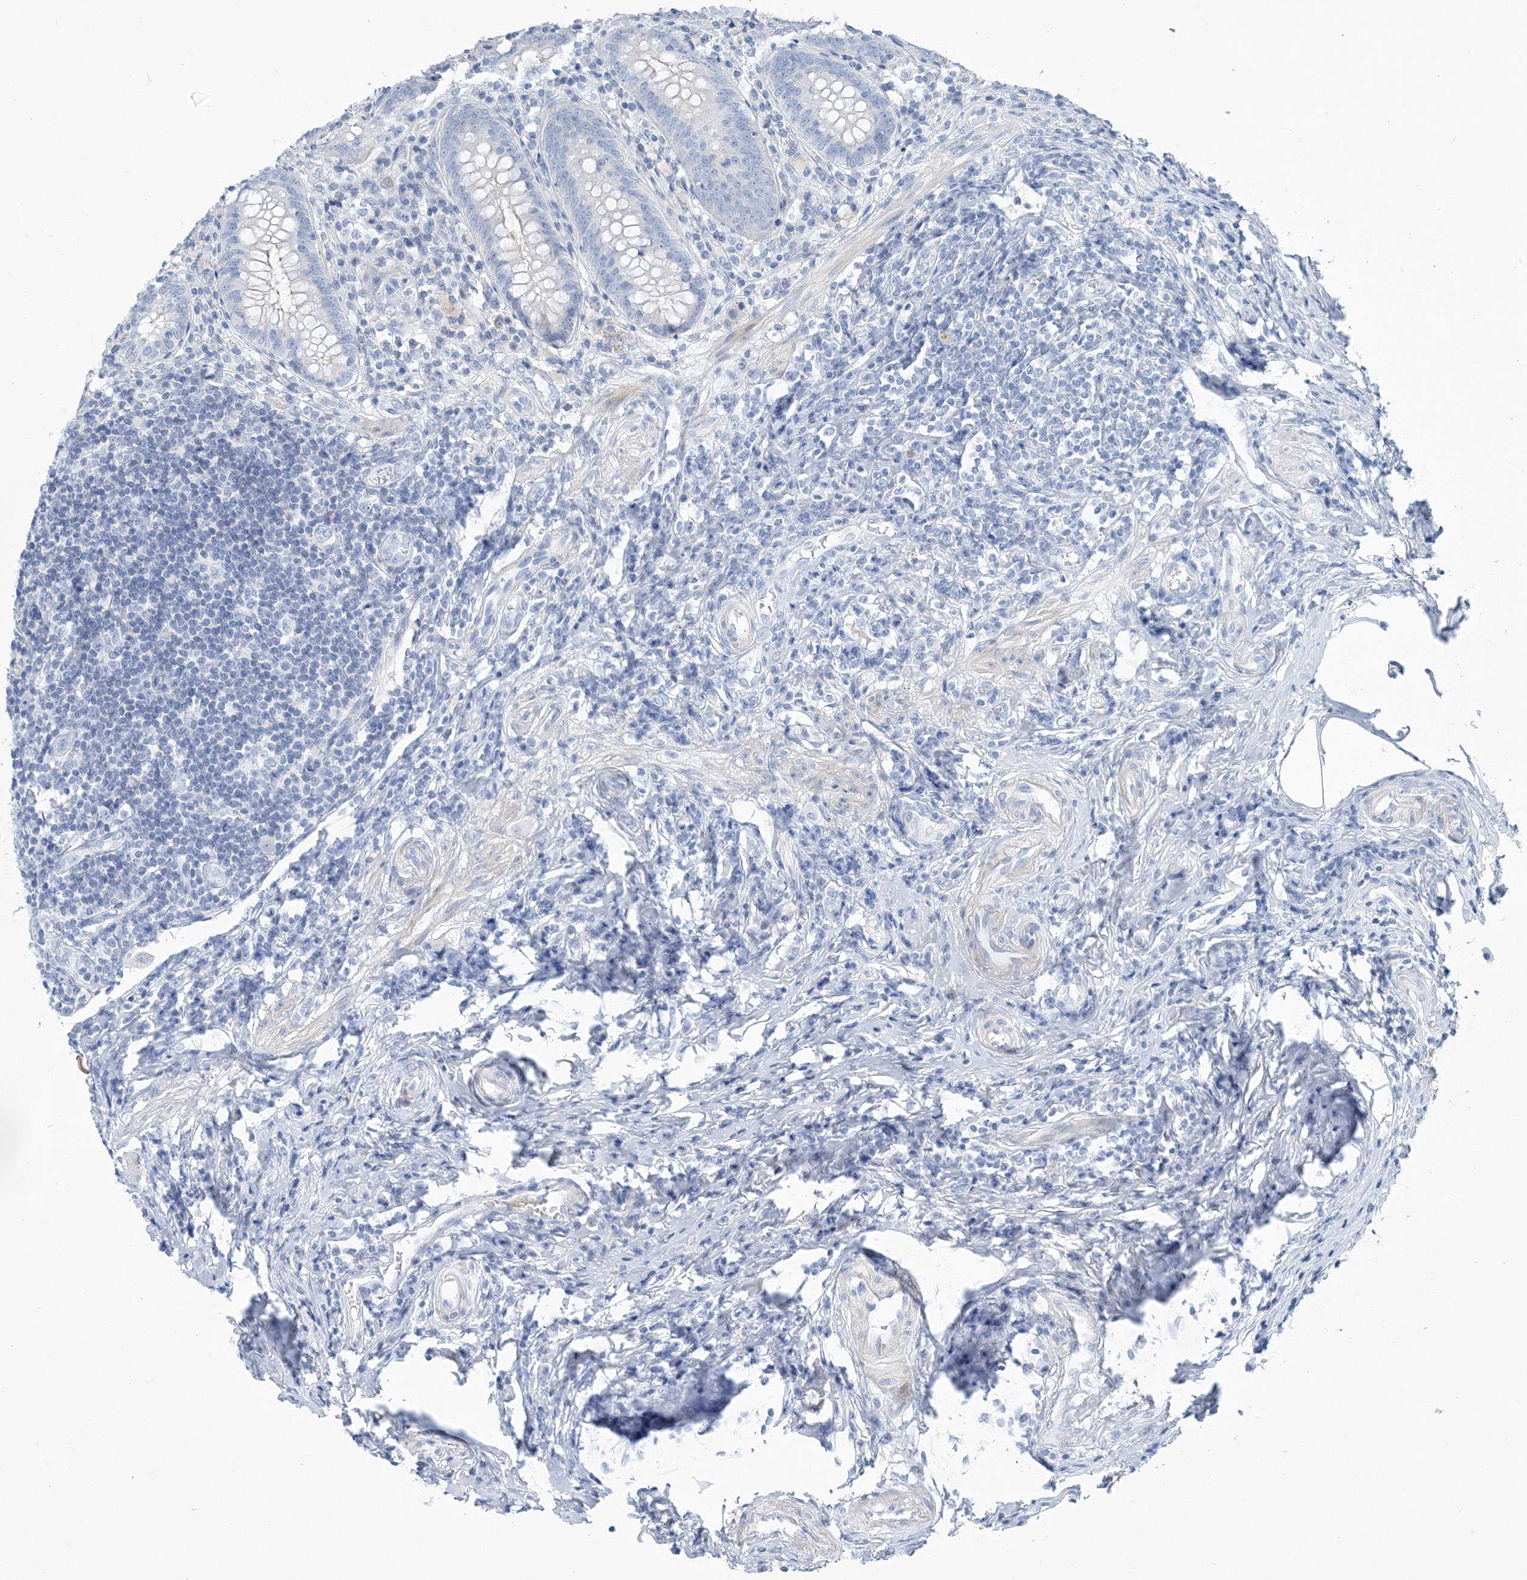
{"staining": {"intensity": "negative", "quantity": "none", "location": "none"}, "tissue": "appendix", "cell_type": "Glandular cells", "image_type": "normal", "snomed": [{"axis": "morphology", "description": "Normal tissue, NOS"}, {"axis": "topography", "description": "Appendix"}], "caption": "High power microscopy micrograph of an immunohistochemistry photomicrograph of benign appendix, revealing no significant expression in glandular cells.", "gene": "MOXD1", "patient": {"sex": "female", "age": 54}}